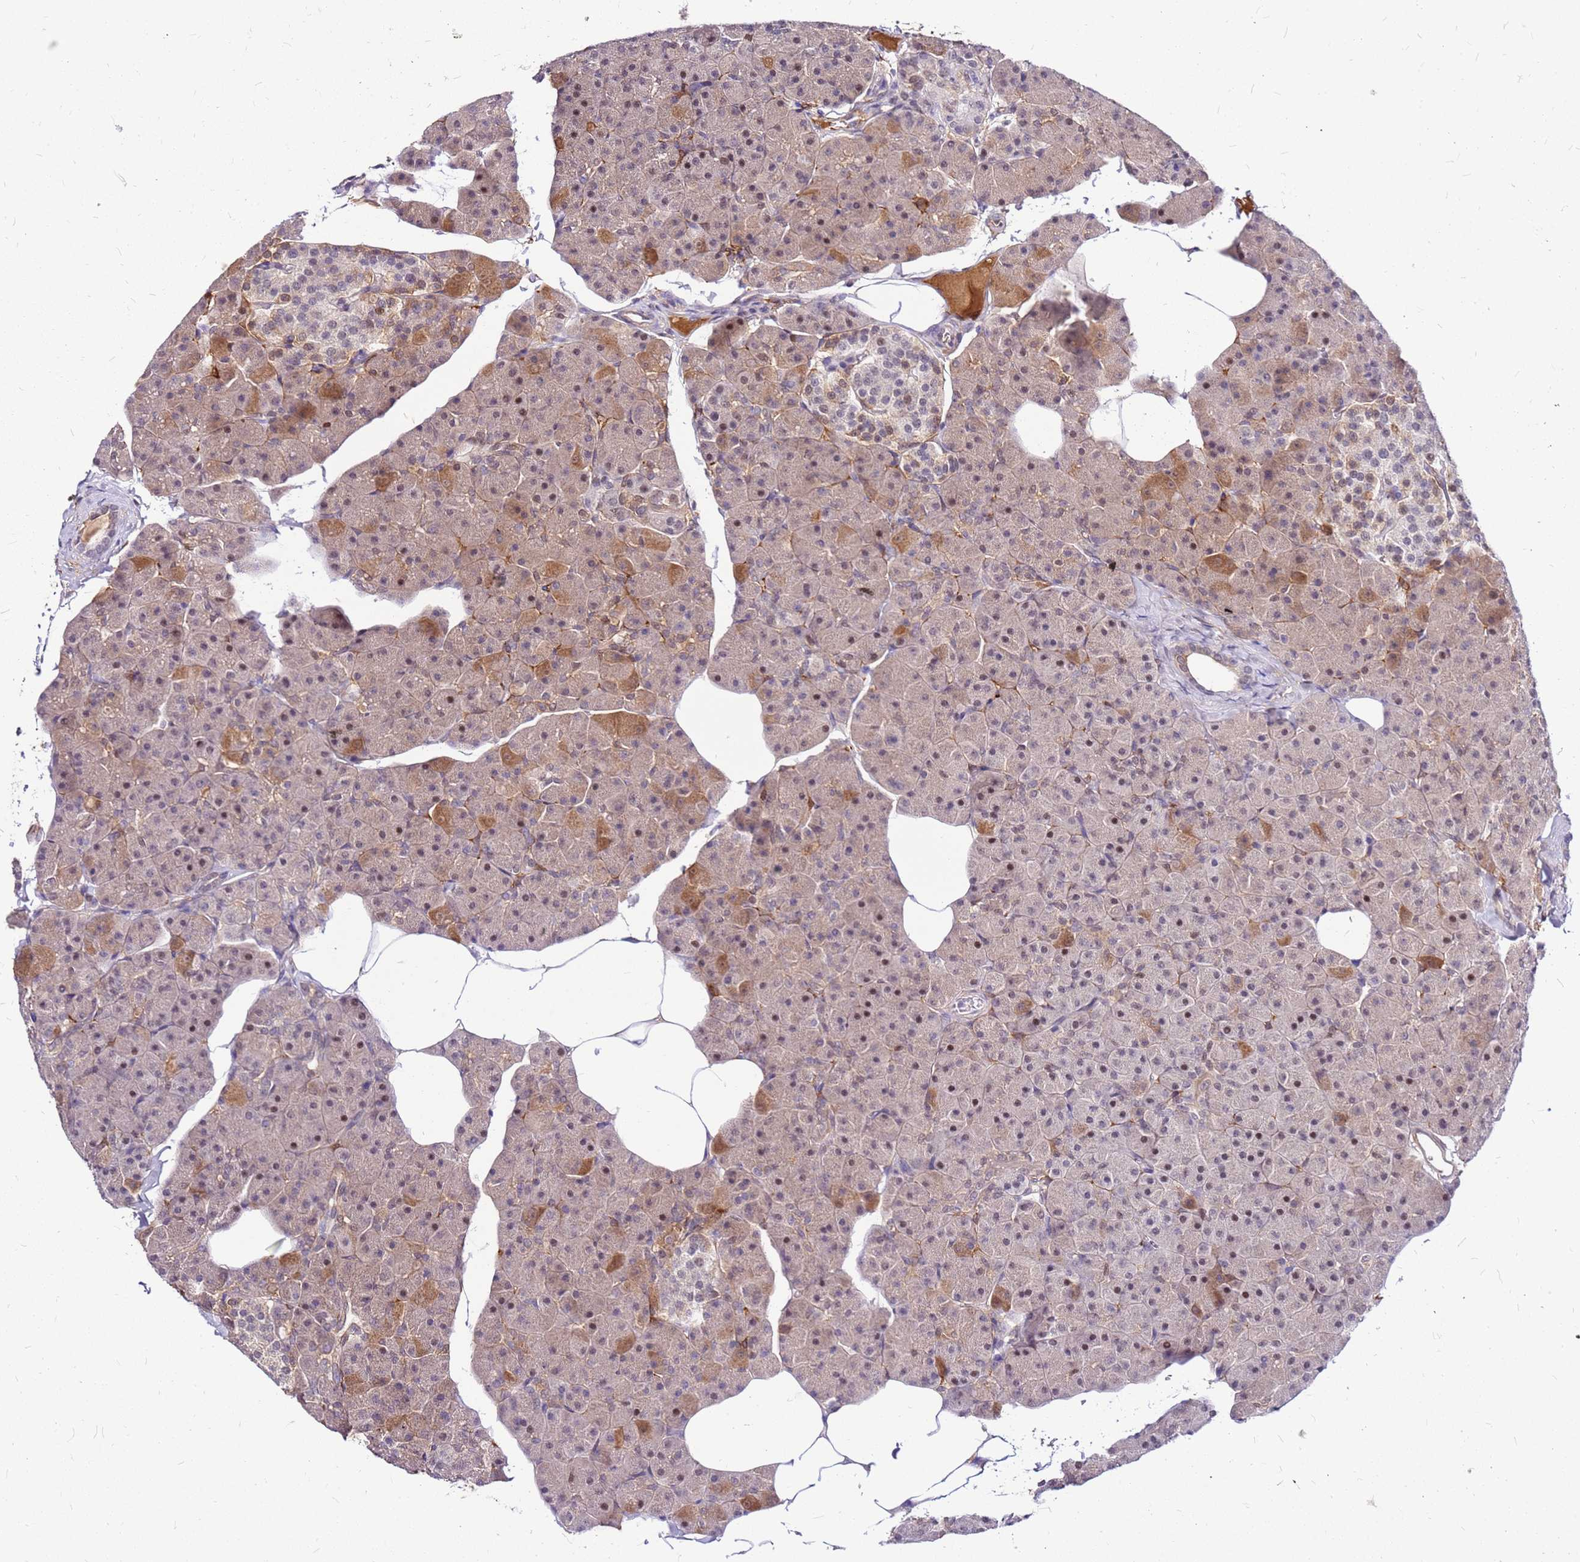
{"staining": {"intensity": "moderate", "quantity": "25%-75%", "location": "cytoplasmic/membranous,nuclear"}, "tissue": "pancreas", "cell_type": "Exocrine glandular cells", "image_type": "normal", "snomed": [{"axis": "morphology", "description": "Normal tissue, NOS"}, {"axis": "topography", "description": "Pancreas"}], "caption": "Exocrine glandular cells show medium levels of moderate cytoplasmic/membranous,nuclear expression in about 25%-75% of cells in normal human pancreas. Immunohistochemistry stains the protein in brown and the nuclei are stained blue.", "gene": "ALDH1A3", "patient": {"sex": "male", "age": 35}}